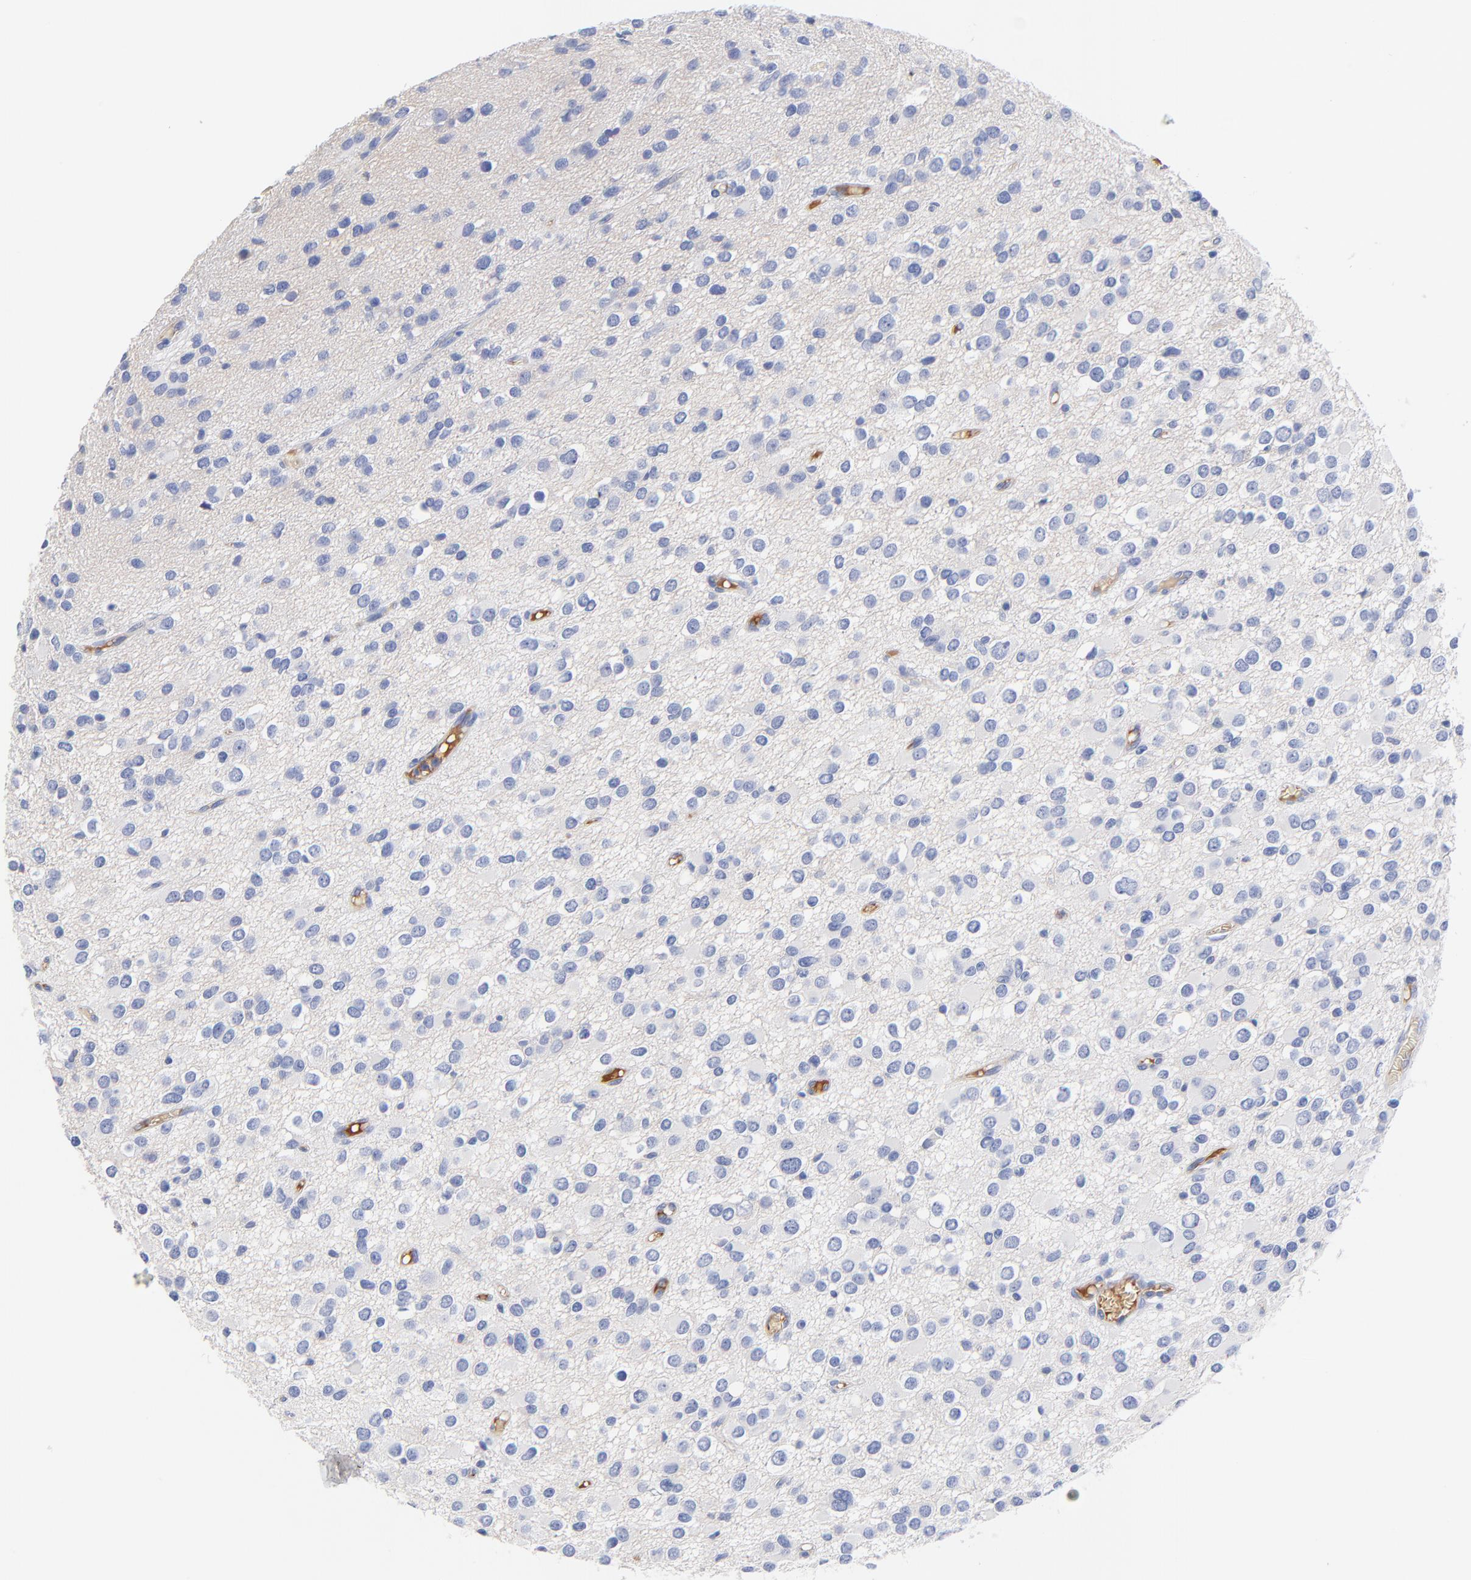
{"staining": {"intensity": "negative", "quantity": "none", "location": "none"}, "tissue": "glioma", "cell_type": "Tumor cells", "image_type": "cancer", "snomed": [{"axis": "morphology", "description": "Glioma, malignant, Low grade"}, {"axis": "topography", "description": "Brain"}], "caption": "Immunohistochemical staining of human malignant low-grade glioma displays no significant expression in tumor cells.", "gene": "IGLV3-10", "patient": {"sex": "male", "age": 42}}